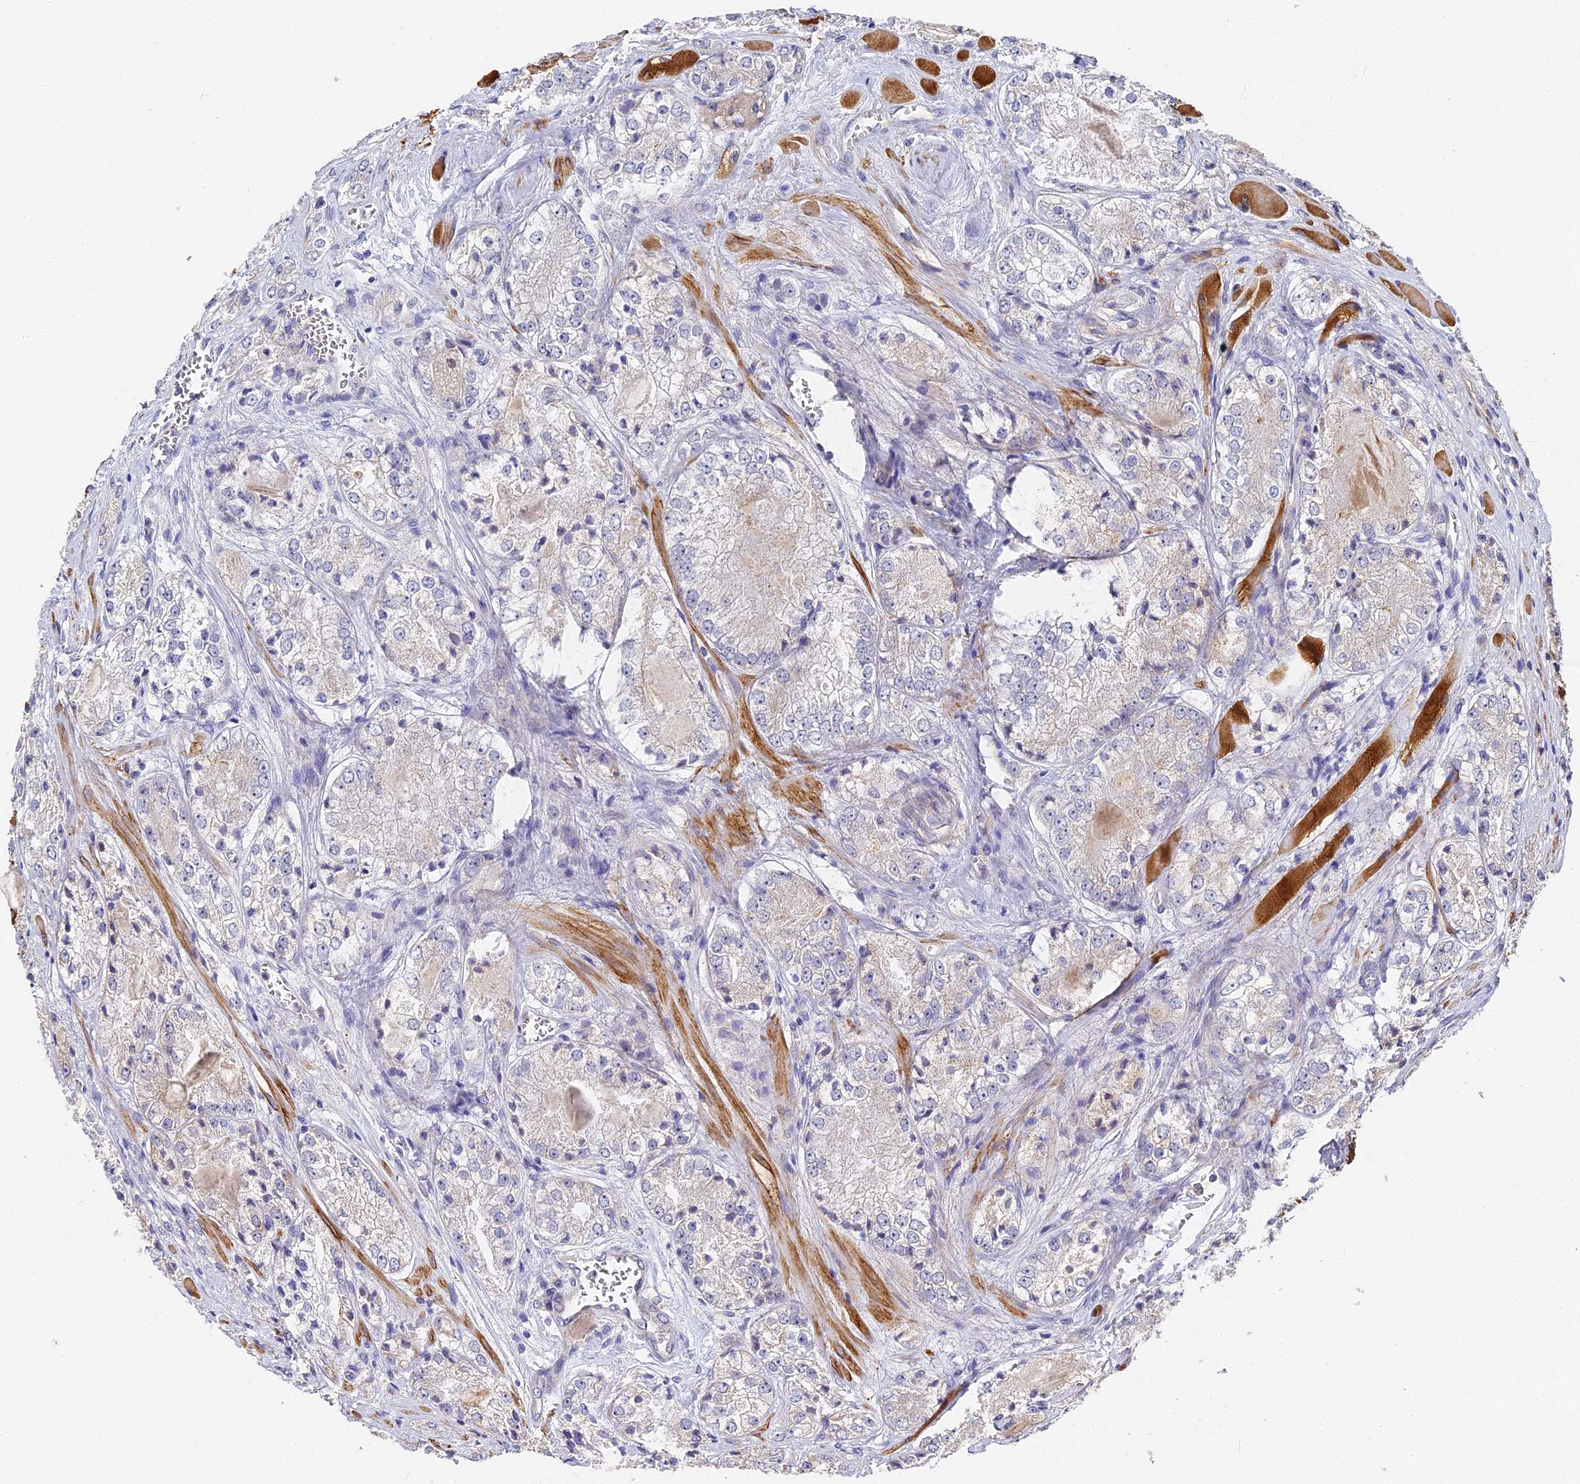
{"staining": {"intensity": "negative", "quantity": "none", "location": "none"}, "tissue": "prostate cancer", "cell_type": "Tumor cells", "image_type": "cancer", "snomed": [{"axis": "morphology", "description": "Adenocarcinoma, Low grade"}, {"axis": "topography", "description": "Prostate"}], "caption": "Photomicrograph shows no protein staining in tumor cells of prostate low-grade adenocarcinoma tissue. Brightfield microscopy of IHC stained with DAB (3,3'-diaminobenzidine) (brown) and hematoxylin (blue), captured at high magnification.", "gene": "CCDC113", "patient": {"sex": "male", "age": 67}}